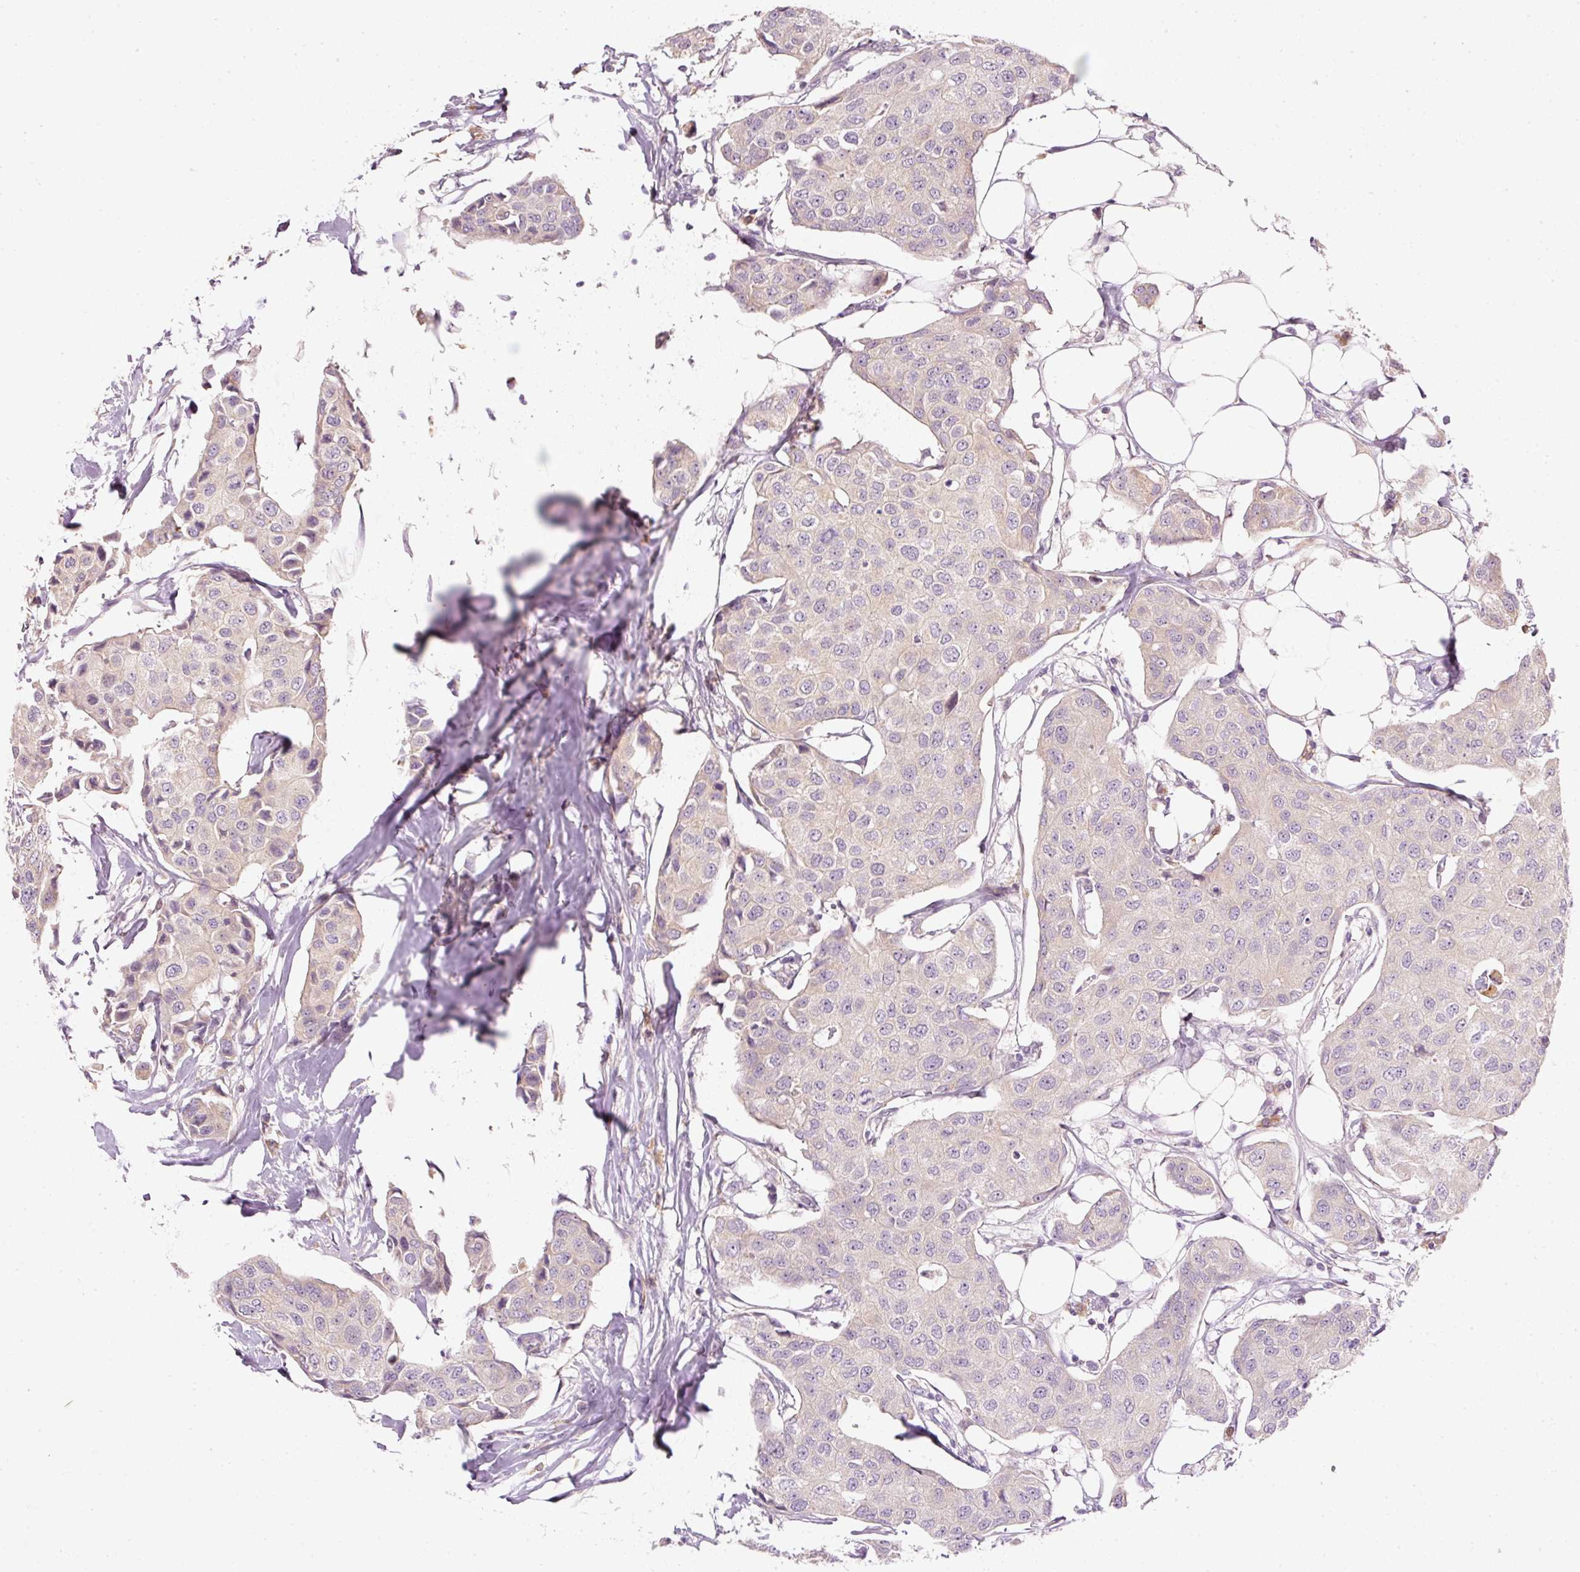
{"staining": {"intensity": "weak", "quantity": "25%-75%", "location": "cytoplasmic/membranous"}, "tissue": "breast cancer", "cell_type": "Tumor cells", "image_type": "cancer", "snomed": [{"axis": "morphology", "description": "Duct carcinoma"}, {"axis": "topography", "description": "Breast"}, {"axis": "topography", "description": "Lymph node"}], "caption": "Immunohistochemical staining of breast infiltrating ductal carcinoma shows low levels of weak cytoplasmic/membranous positivity in about 25%-75% of tumor cells.", "gene": "CTTNBP2", "patient": {"sex": "female", "age": 80}}